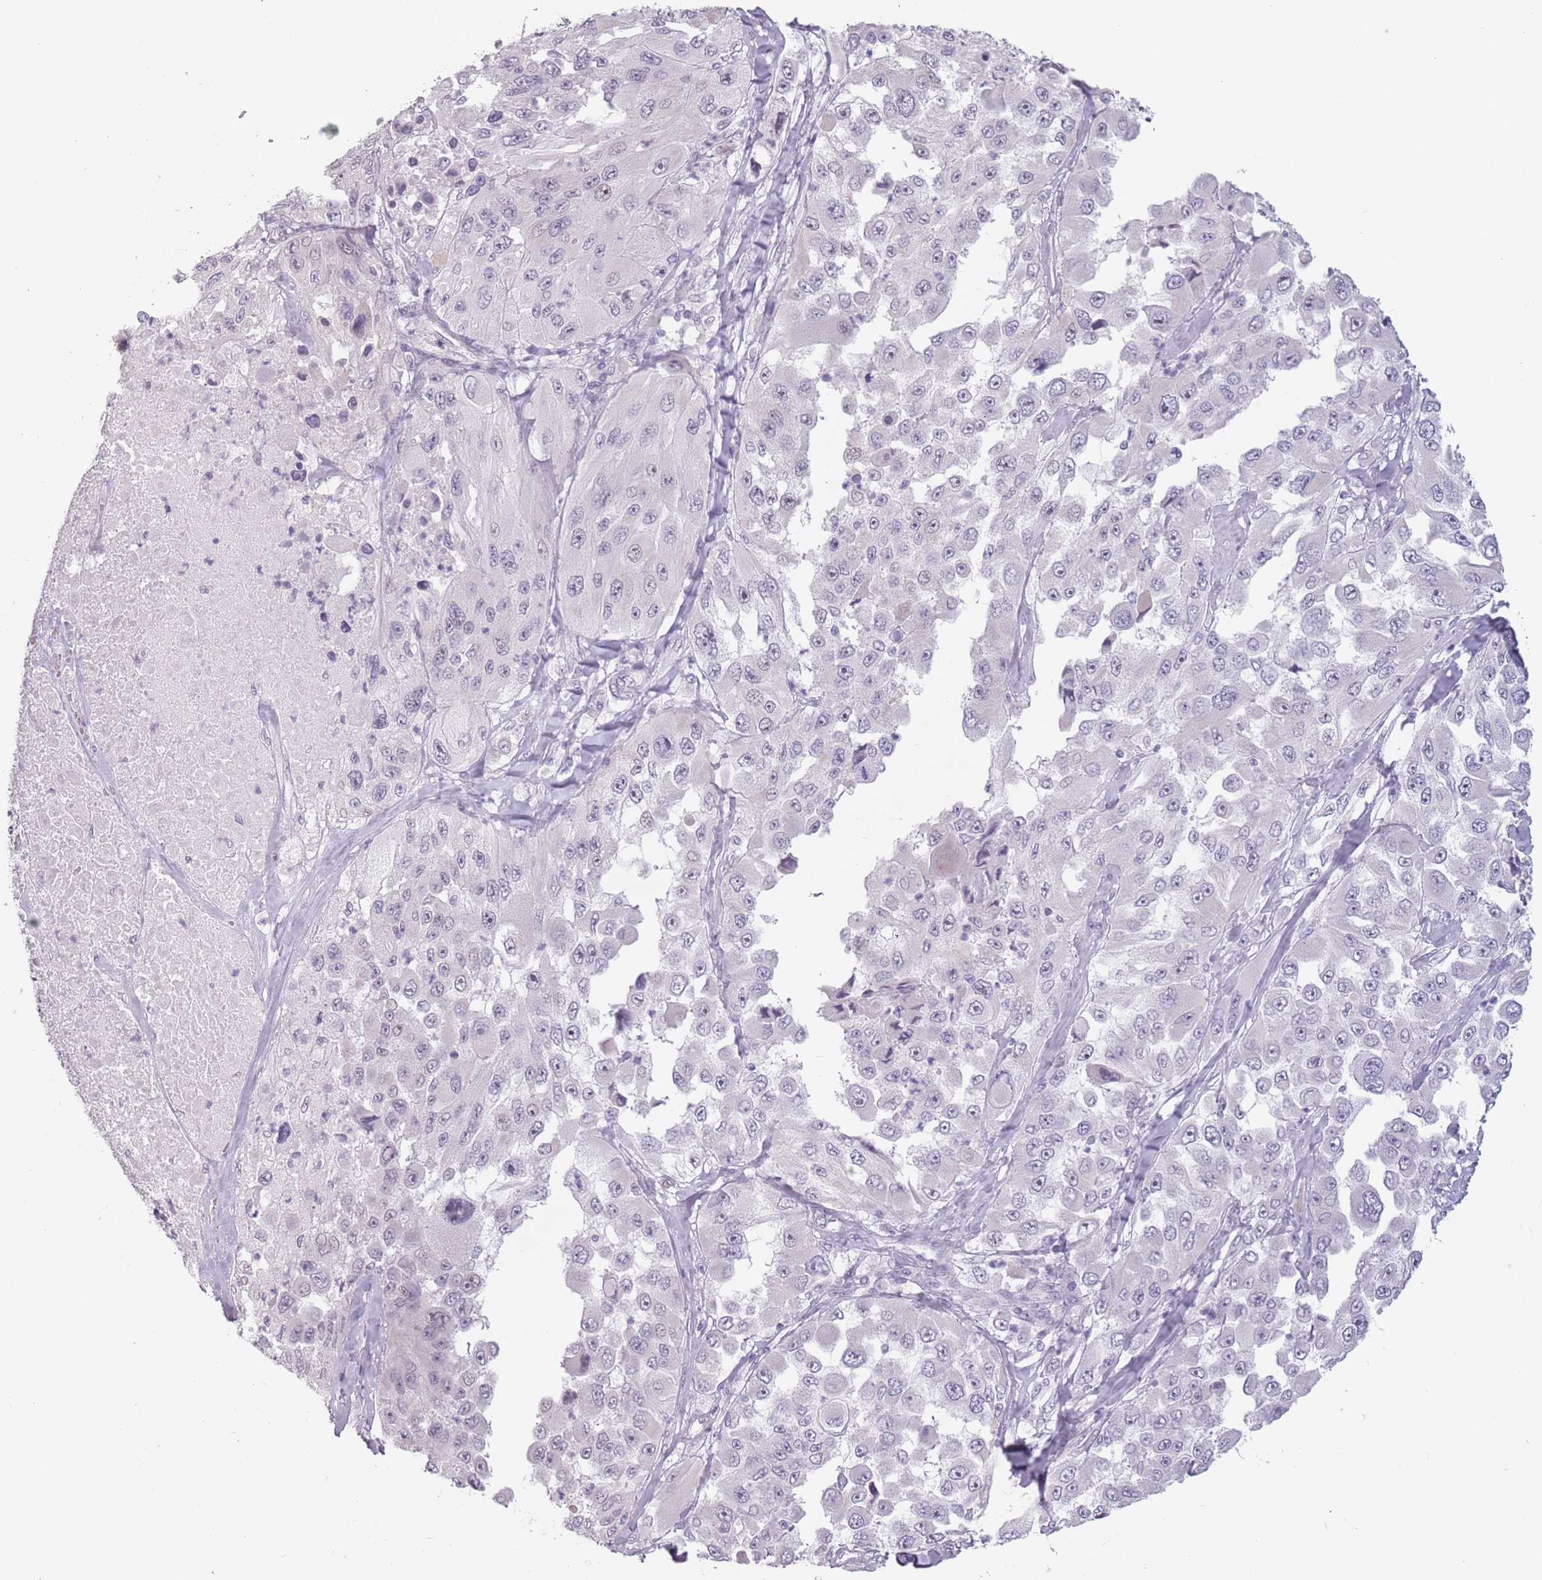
{"staining": {"intensity": "negative", "quantity": "none", "location": "none"}, "tissue": "melanoma", "cell_type": "Tumor cells", "image_type": "cancer", "snomed": [{"axis": "morphology", "description": "Malignant melanoma, Metastatic site"}, {"axis": "topography", "description": "Lymph node"}], "caption": "The IHC photomicrograph has no significant staining in tumor cells of malignant melanoma (metastatic site) tissue.", "gene": "PTCHD1", "patient": {"sex": "male", "age": 62}}